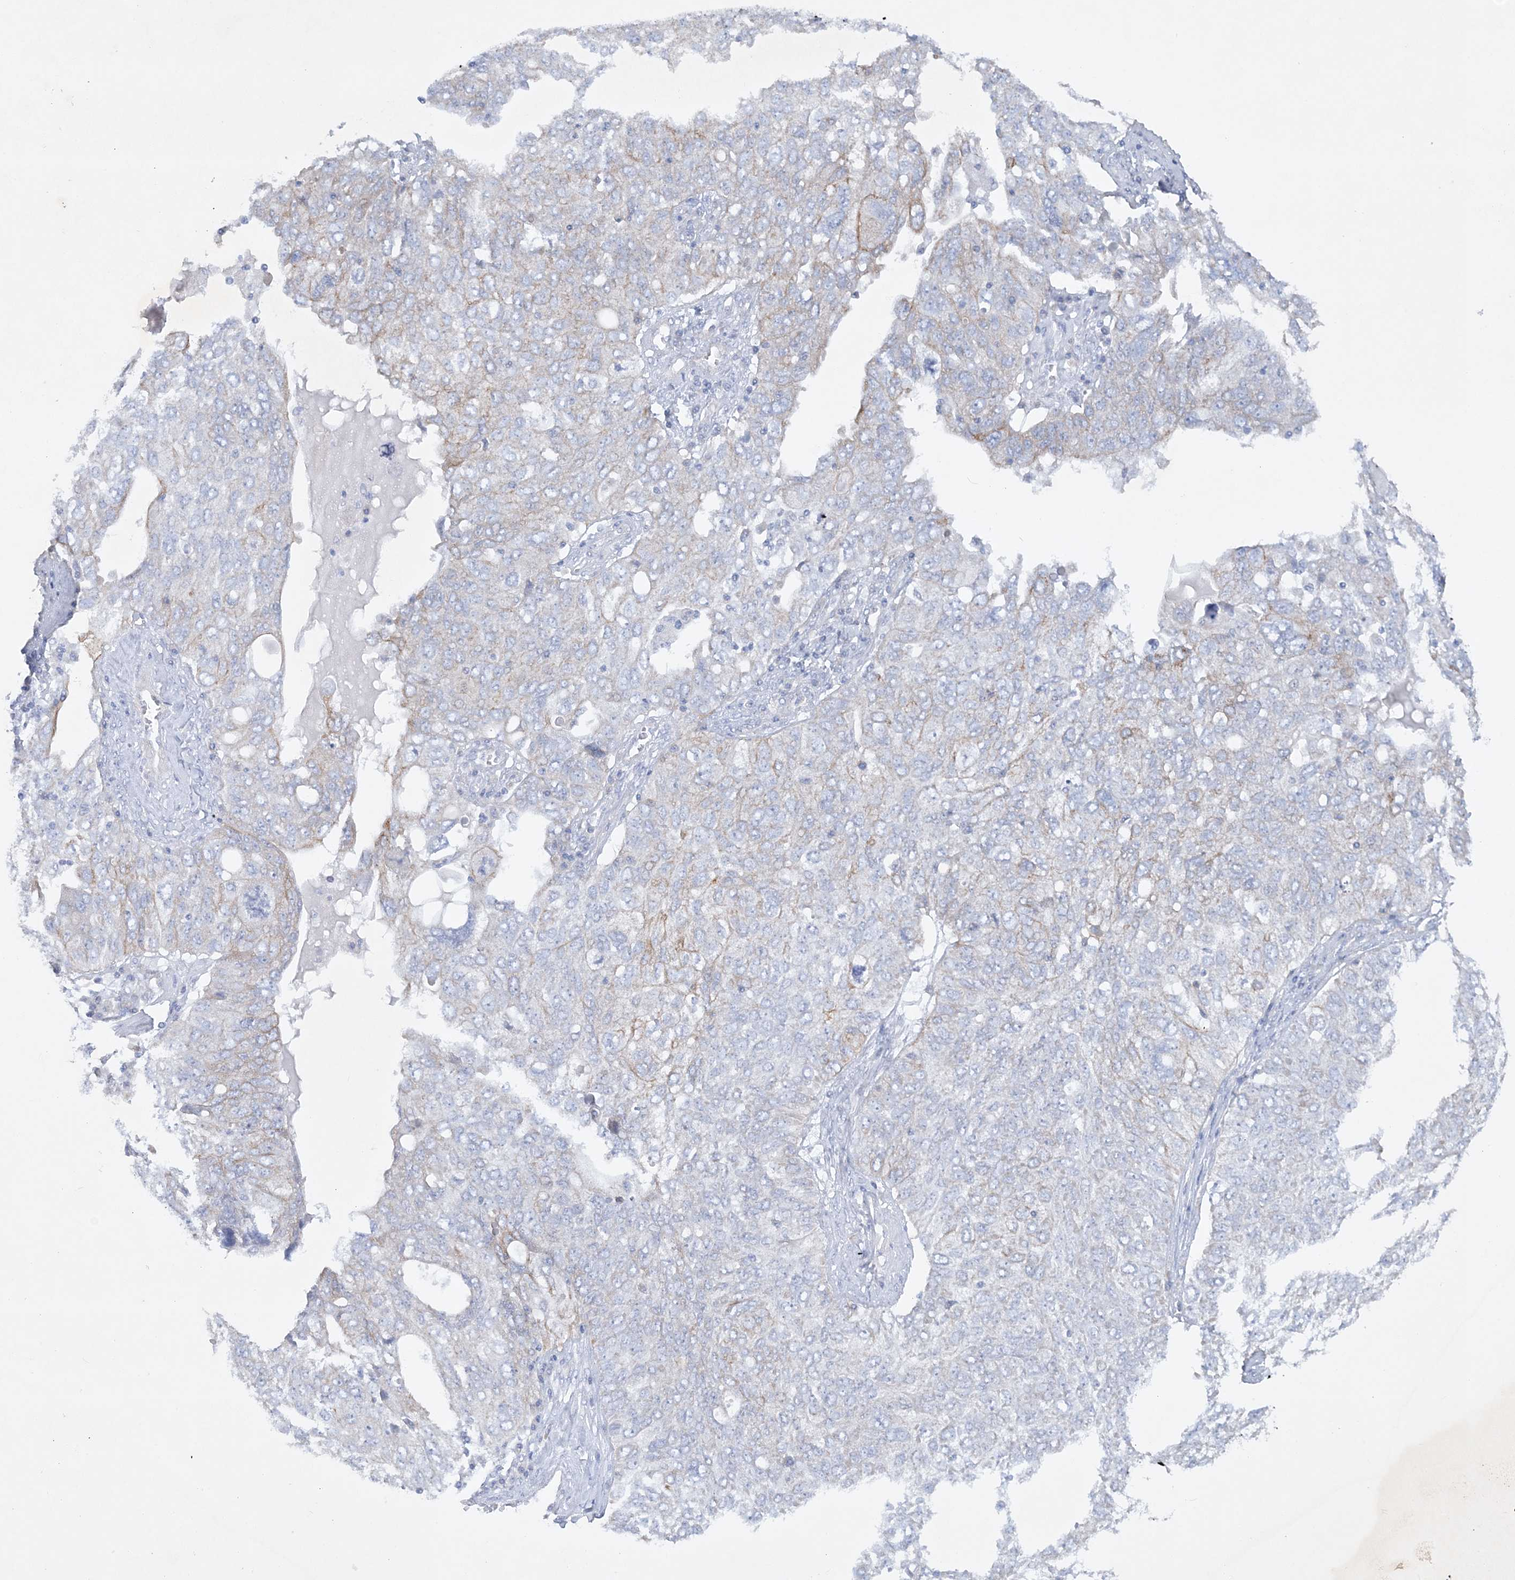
{"staining": {"intensity": "negative", "quantity": "none", "location": "none"}, "tissue": "ovarian cancer", "cell_type": "Tumor cells", "image_type": "cancer", "snomed": [{"axis": "morphology", "description": "Carcinoma, endometroid"}, {"axis": "topography", "description": "Ovary"}], "caption": "The immunohistochemistry (IHC) image has no significant positivity in tumor cells of ovarian cancer (endometroid carcinoma) tissue.", "gene": "FARSB", "patient": {"sex": "female", "age": 62}}